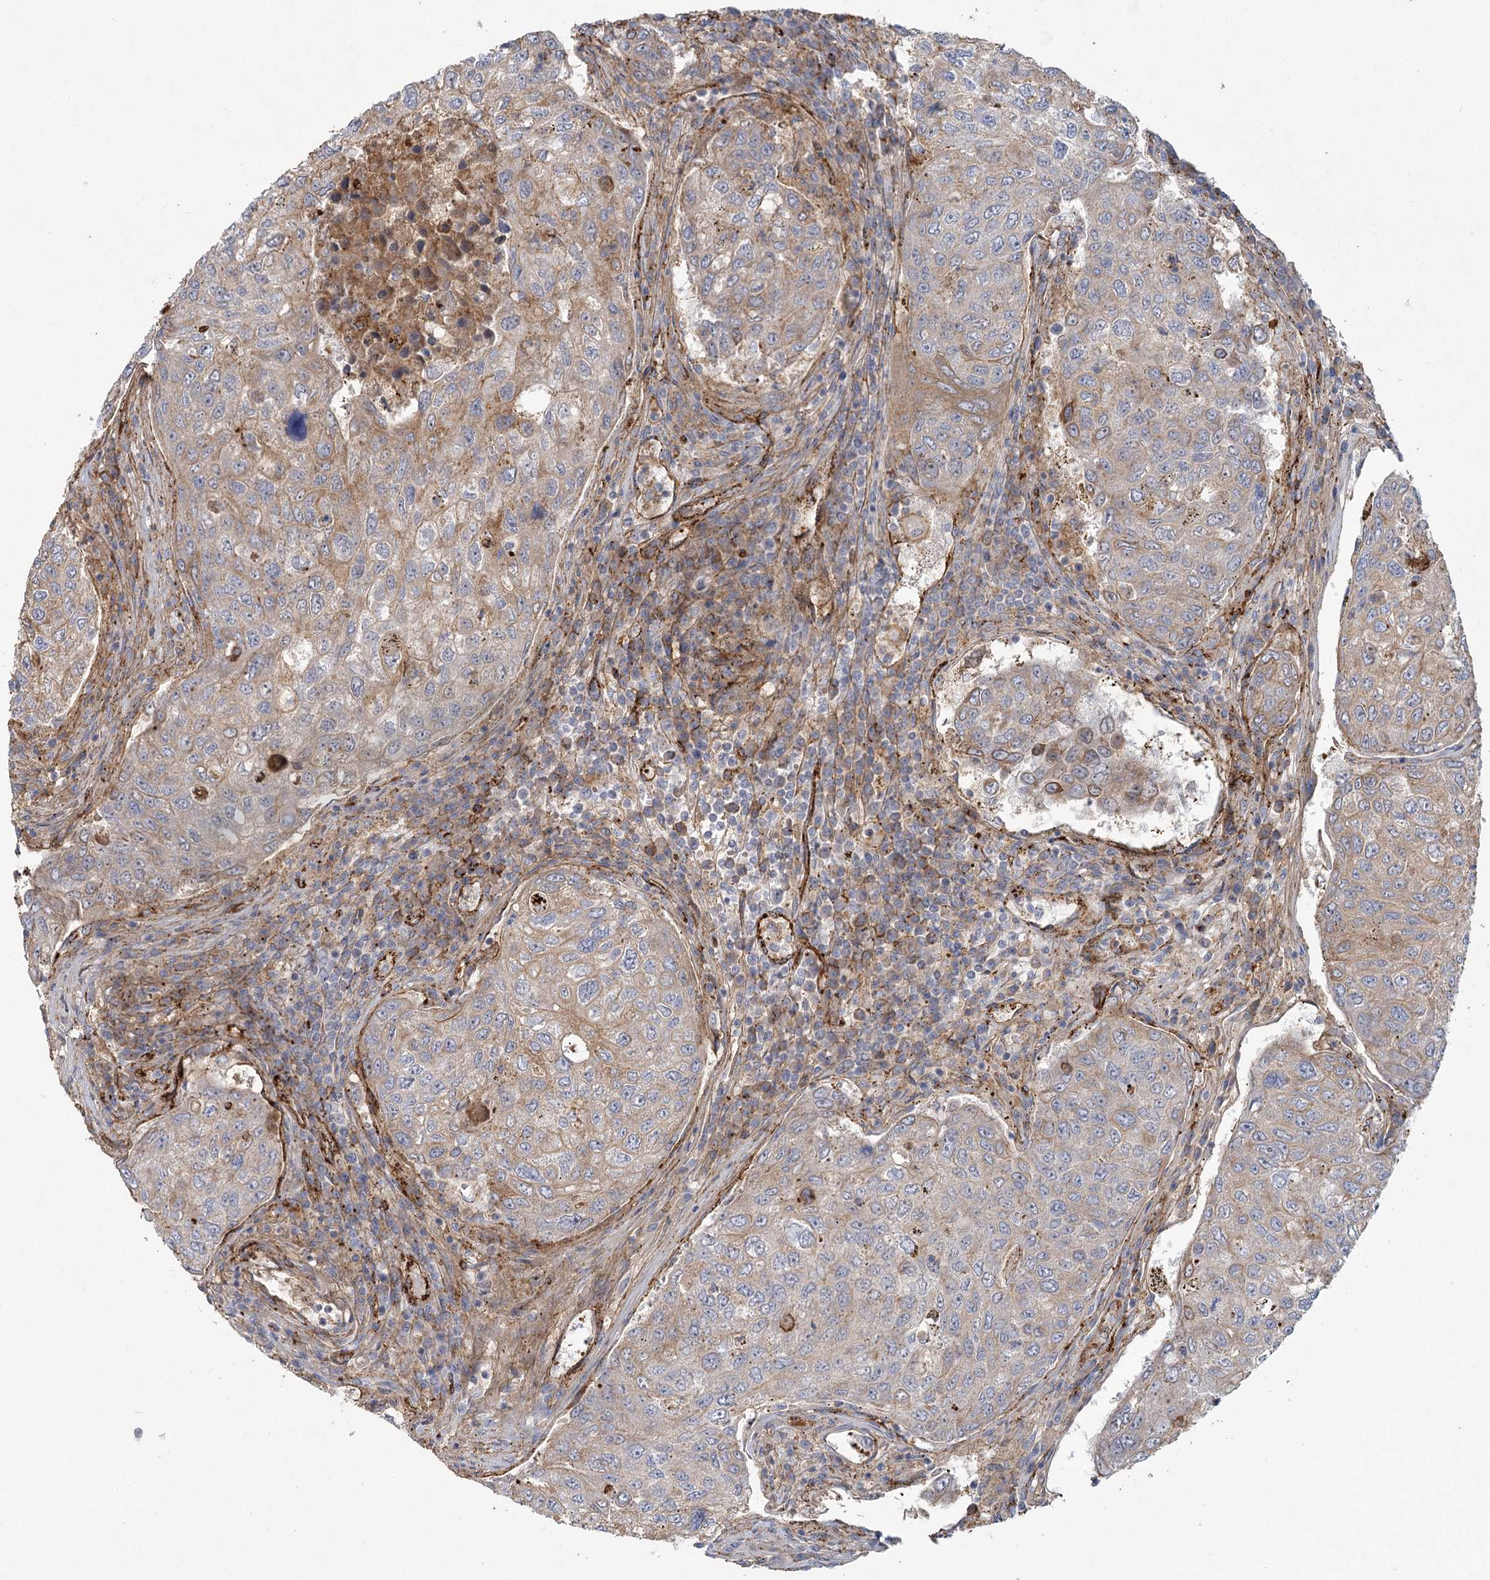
{"staining": {"intensity": "weak", "quantity": "<25%", "location": "cytoplasmic/membranous"}, "tissue": "urothelial cancer", "cell_type": "Tumor cells", "image_type": "cancer", "snomed": [{"axis": "morphology", "description": "Urothelial carcinoma, High grade"}, {"axis": "topography", "description": "Lymph node"}, {"axis": "topography", "description": "Urinary bladder"}], "caption": "Tumor cells are negative for brown protein staining in urothelial cancer.", "gene": "KBTBD4", "patient": {"sex": "male", "age": 51}}